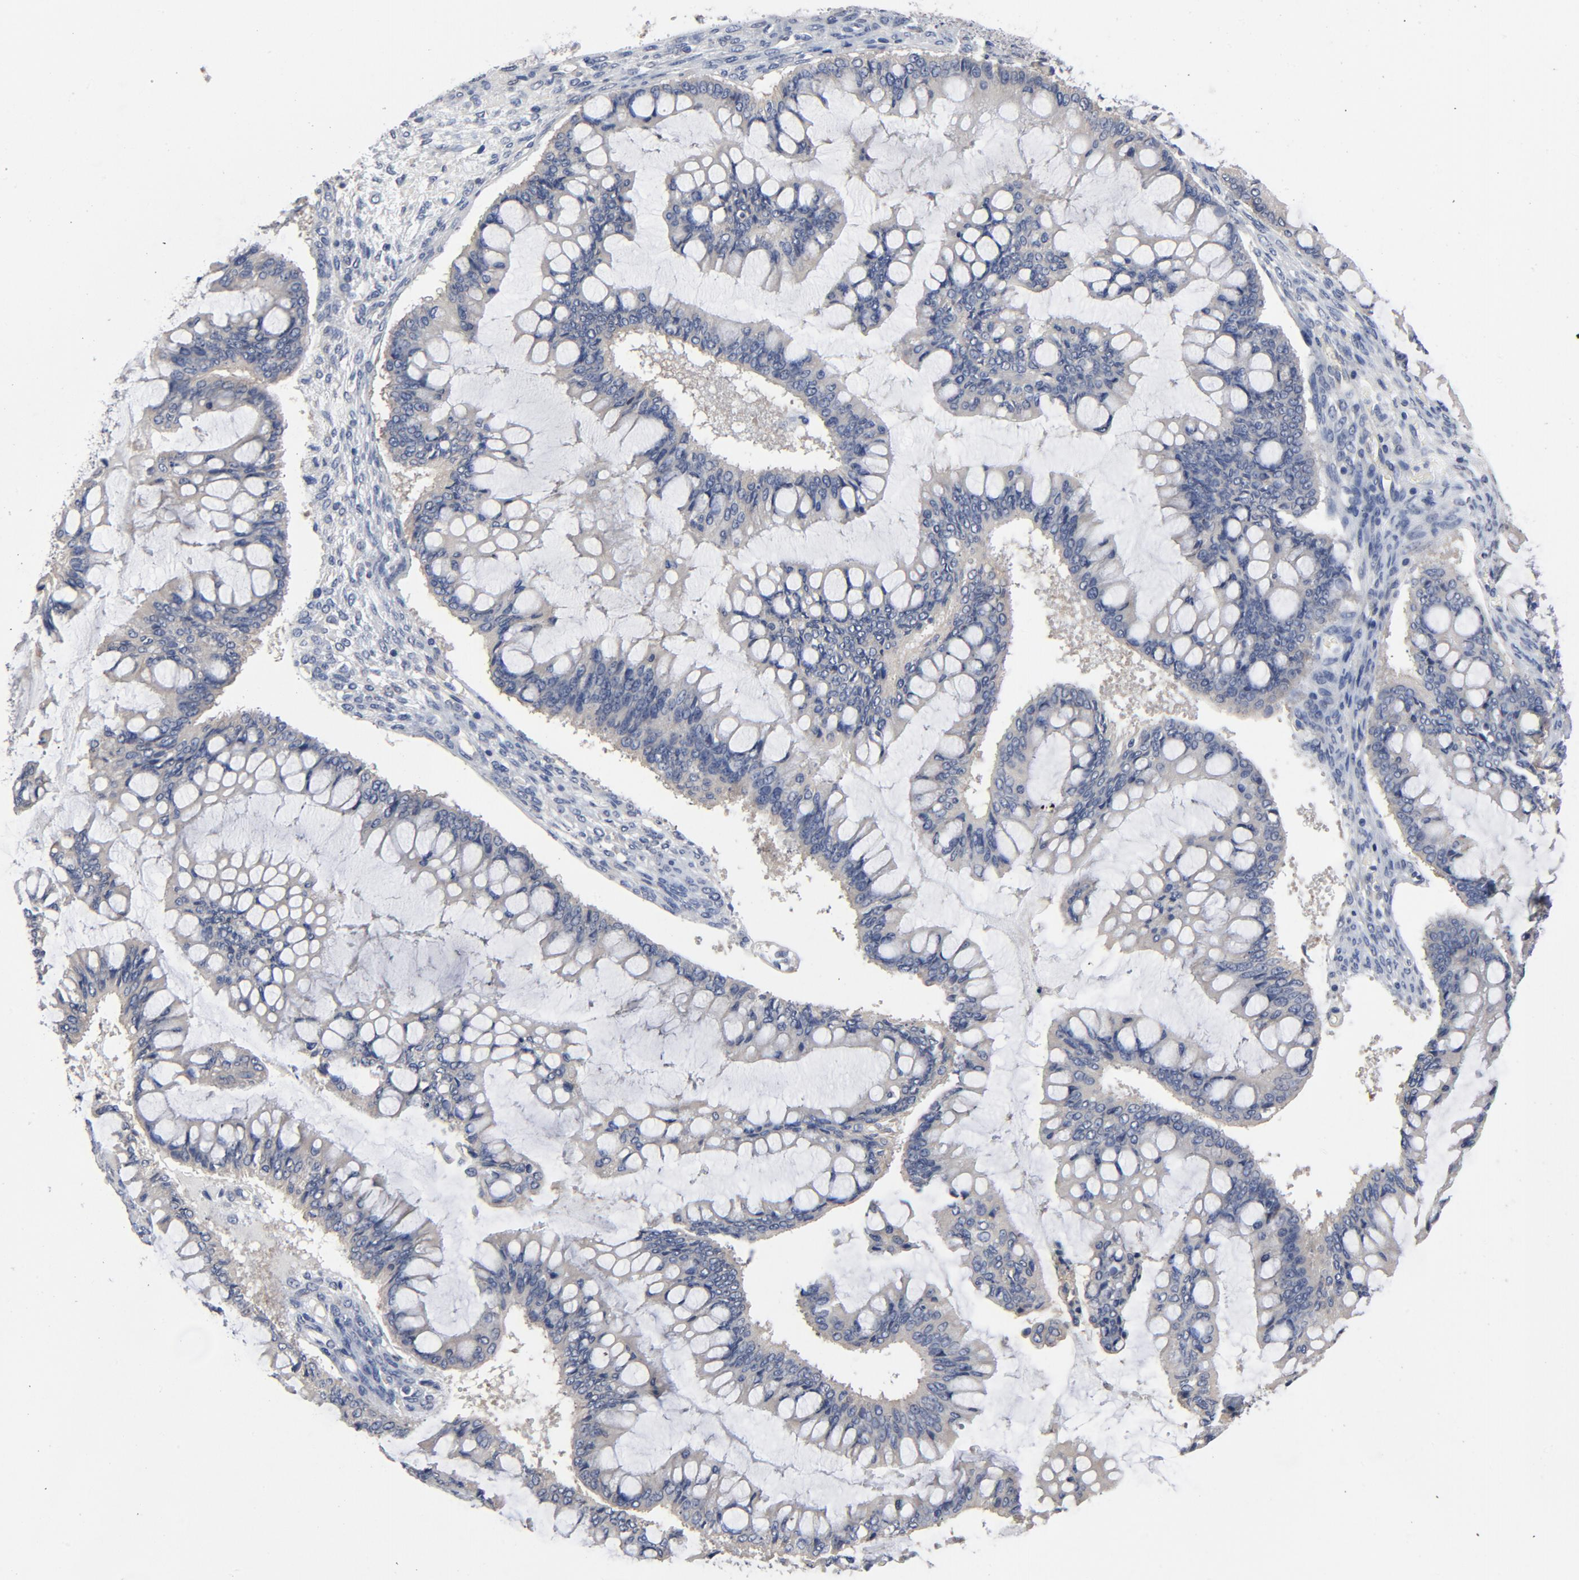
{"staining": {"intensity": "weak", "quantity": "25%-75%", "location": "cytoplasmic/membranous"}, "tissue": "ovarian cancer", "cell_type": "Tumor cells", "image_type": "cancer", "snomed": [{"axis": "morphology", "description": "Cystadenocarcinoma, mucinous, NOS"}, {"axis": "topography", "description": "Ovary"}], "caption": "Ovarian mucinous cystadenocarcinoma stained with a brown dye exhibits weak cytoplasmic/membranous positive staining in about 25%-75% of tumor cells.", "gene": "DYNLT3", "patient": {"sex": "female", "age": 73}}